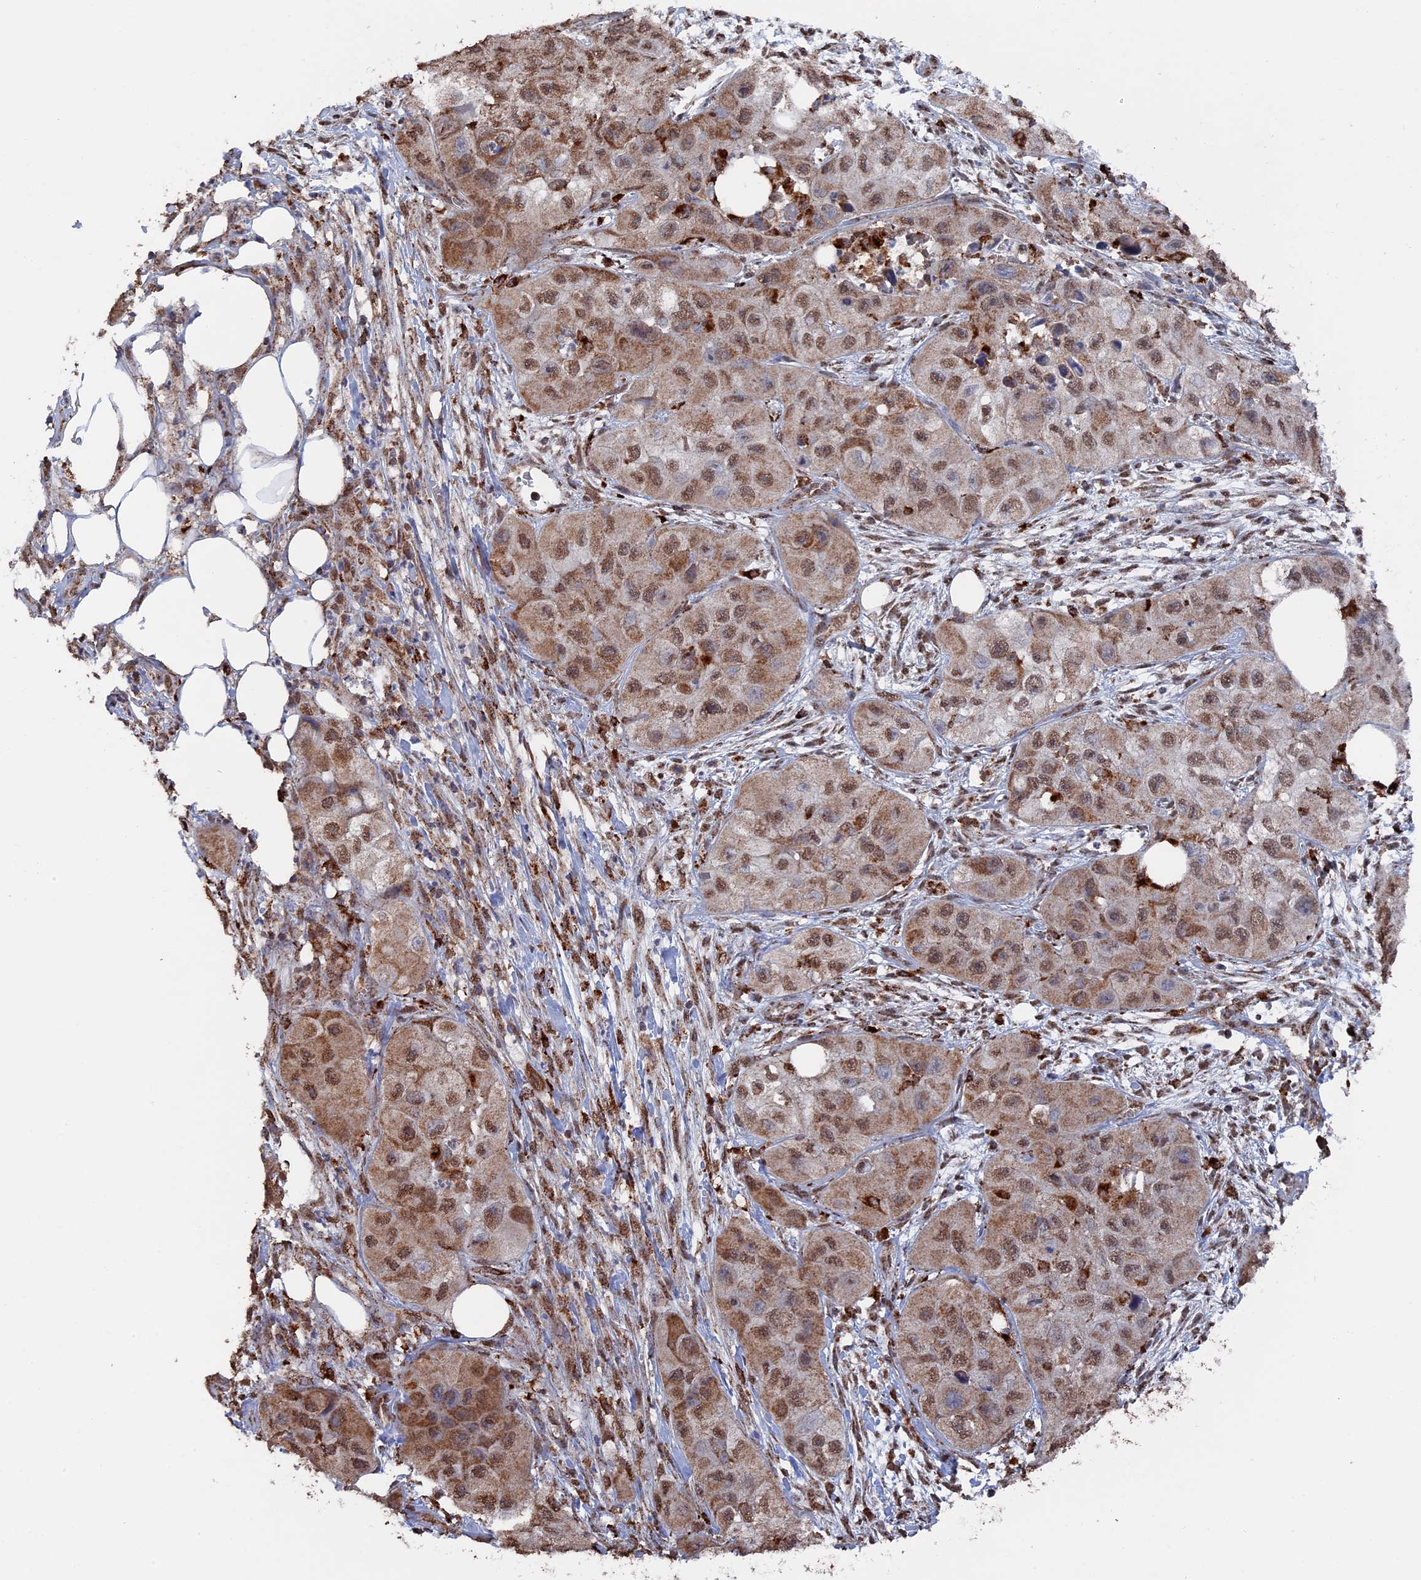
{"staining": {"intensity": "moderate", "quantity": ">75%", "location": "cytoplasmic/membranous,nuclear"}, "tissue": "skin cancer", "cell_type": "Tumor cells", "image_type": "cancer", "snomed": [{"axis": "morphology", "description": "Squamous cell carcinoma, NOS"}, {"axis": "topography", "description": "Skin"}, {"axis": "topography", "description": "Subcutis"}], "caption": "IHC histopathology image of neoplastic tissue: human squamous cell carcinoma (skin) stained using IHC exhibits medium levels of moderate protein expression localized specifically in the cytoplasmic/membranous and nuclear of tumor cells, appearing as a cytoplasmic/membranous and nuclear brown color.", "gene": "SMG9", "patient": {"sex": "male", "age": 73}}